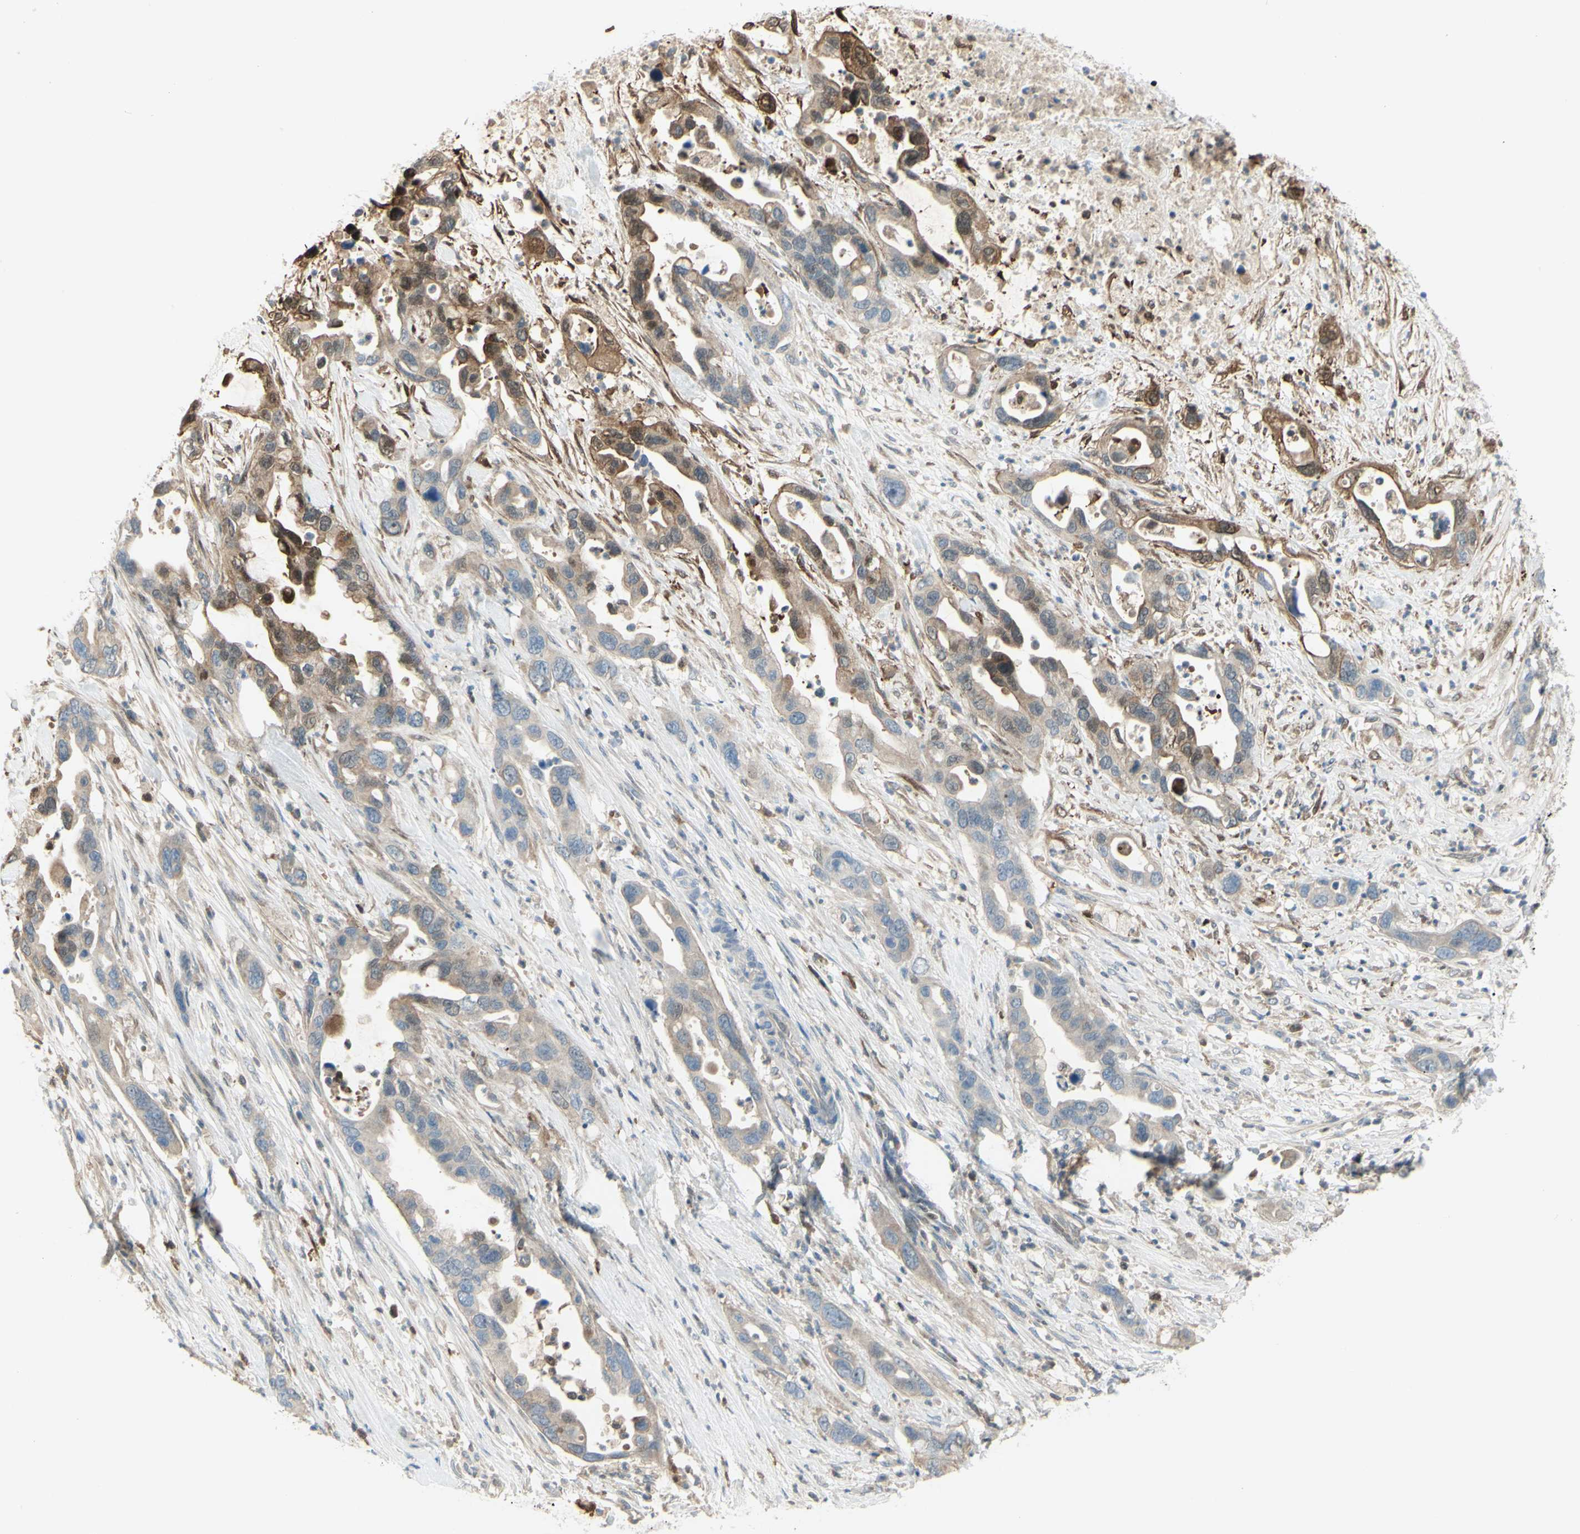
{"staining": {"intensity": "strong", "quantity": "25%-75%", "location": "cytoplasmic/membranous"}, "tissue": "pancreatic cancer", "cell_type": "Tumor cells", "image_type": "cancer", "snomed": [{"axis": "morphology", "description": "Adenocarcinoma, NOS"}, {"axis": "topography", "description": "Pancreas"}], "caption": "The photomicrograph exhibits immunohistochemical staining of pancreatic adenocarcinoma. There is strong cytoplasmic/membranous staining is present in approximately 25%-75% of tumor cells. (Stains: DAB in brown, nuclei in blue, Microscopy: brightfield microscopy at high magnification).", "gene": "C1orf159", "patient": {"sex": "female", "age": 71}}